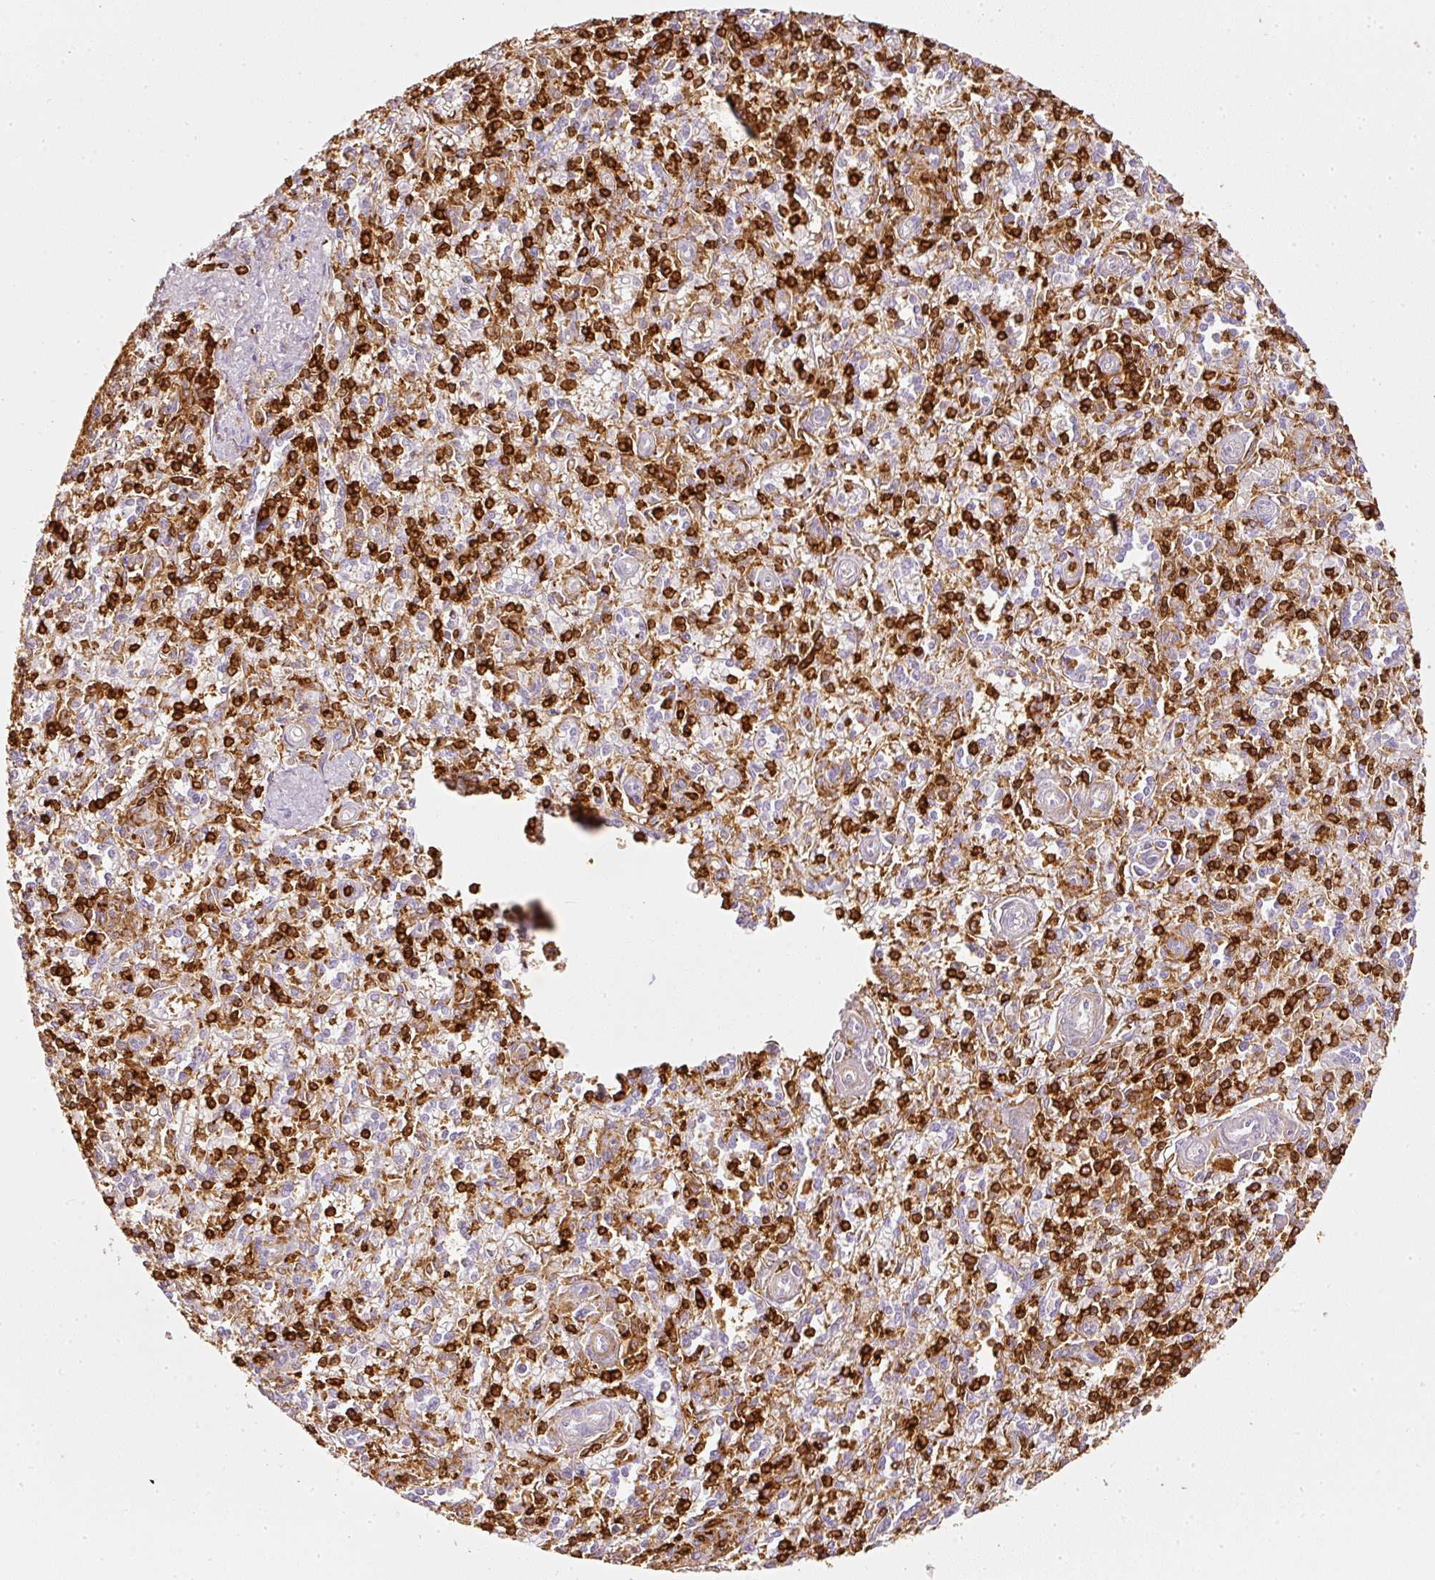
{"staining": {"intensity": "strong", "quantity": ">75%", "location": "cytoplasmic/membranous"}, "tissue": "spleen", "cell_type": "Cells in red pulp", "image_type": "normal", "snomed": [{"axis": "morphology", "description": "Normal tissue, NOS"}, {"axis": "topography", "description": "Spleen"}], "caption": "A high-resolution histopathology image shows immunohistochemistry staining of benign spleen, which displays strong cytoplasmic/membranous expression in about >75% of cells in red pulp.", "gene": "EVL", "patient": {"sex": "female", "age": 70}}